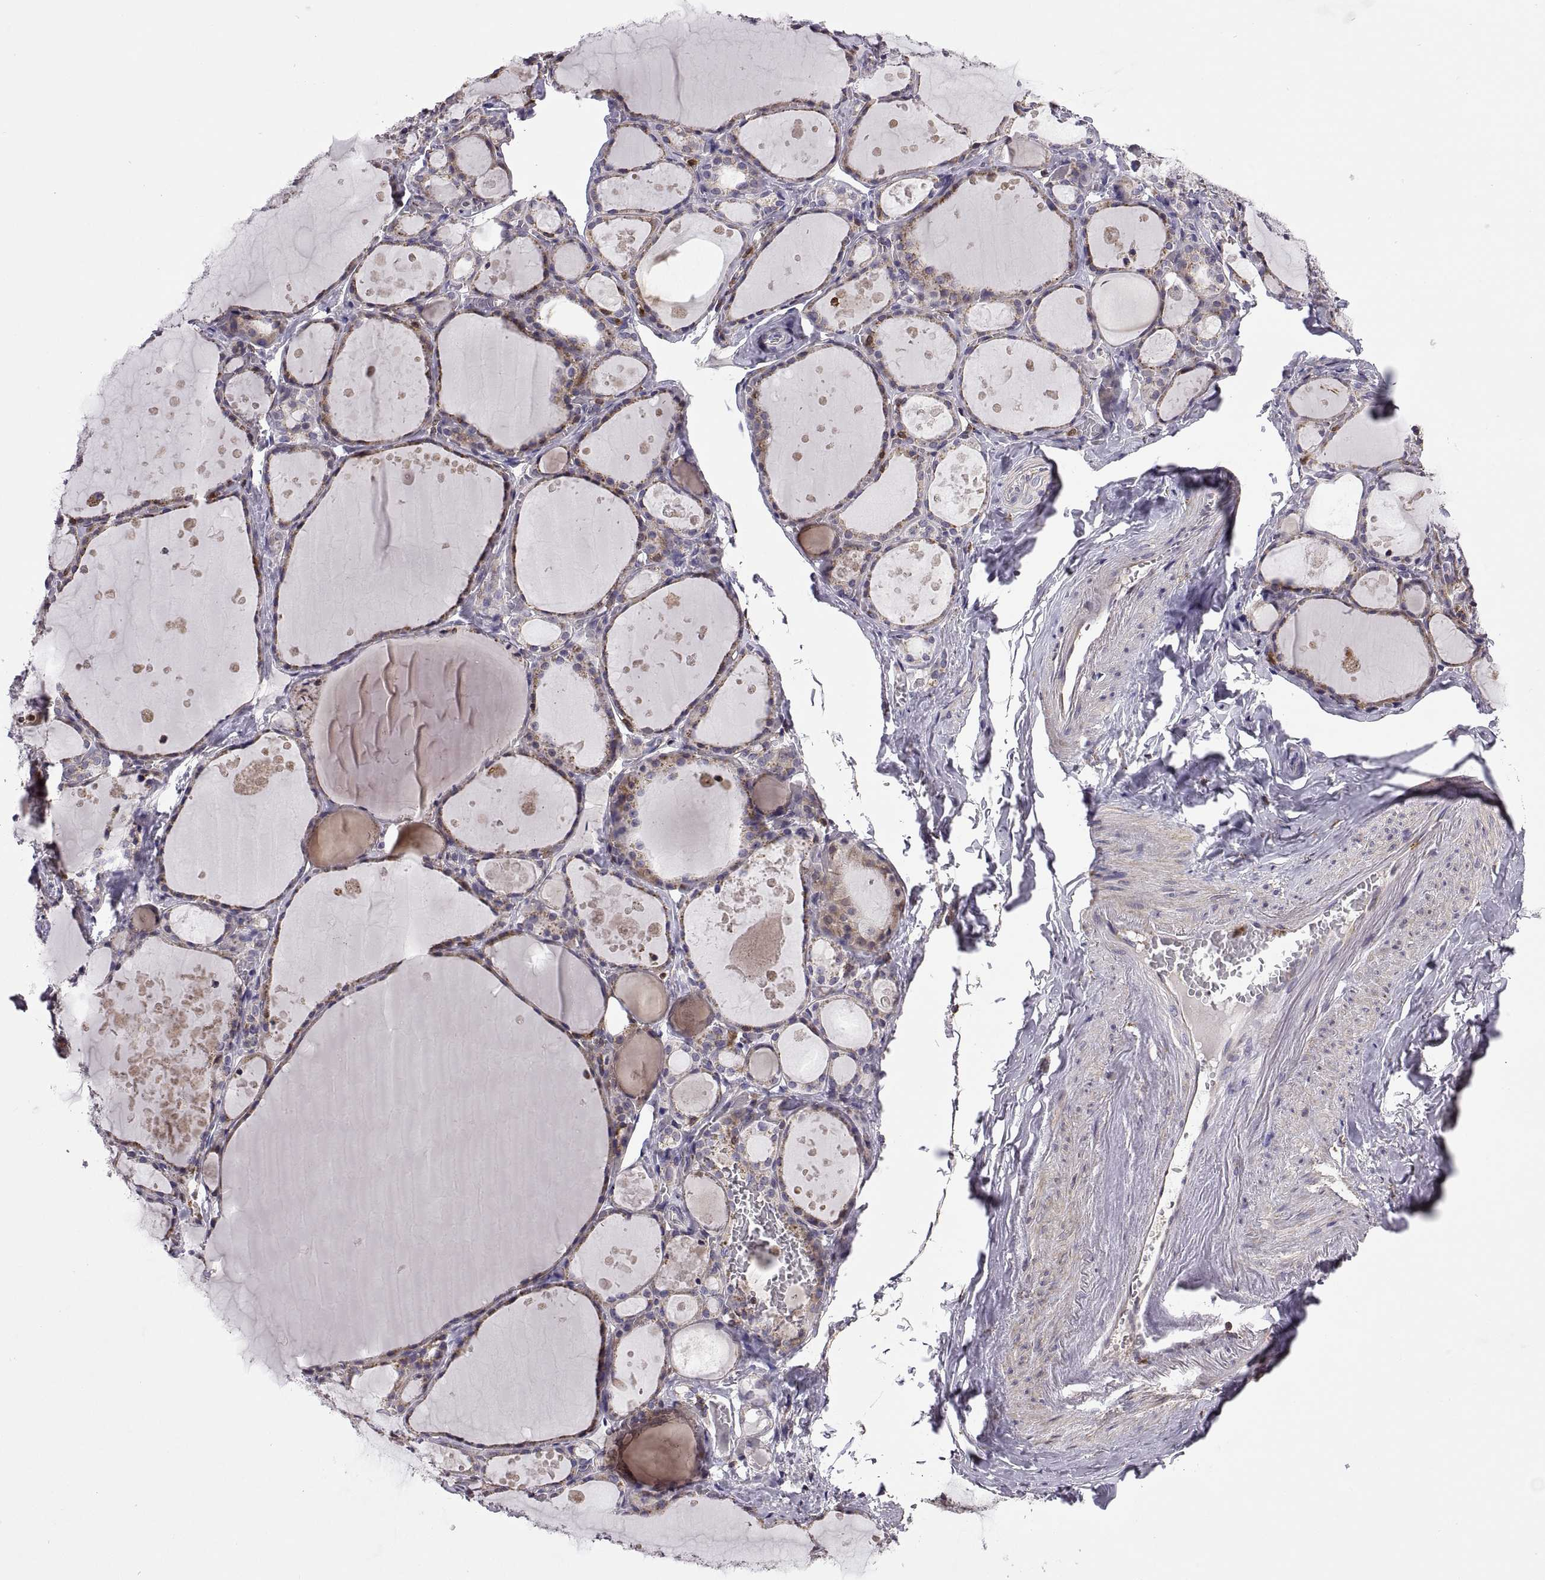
{"staining": {"intensity": "moderate", "quantity": ">75%", "location": "cytoplasmic/membranous"}, "tissue": "thyroid gland", "cell_type": "Glandular cells", "image_type": "normal", "snomed": [{"axis": "morphology", "description": "Normal tissue, NOS"}, {"axis": "topography", "description": "Thyroid gland"}], "caption": "Glandular cells reveal medium levels of moderate cytoplasmic/membranous expression in approximately >75% of cells in unremarkable thyroid gland.", "gene": "ACAP1", "patient": {"sex": "male", "age": 68}}